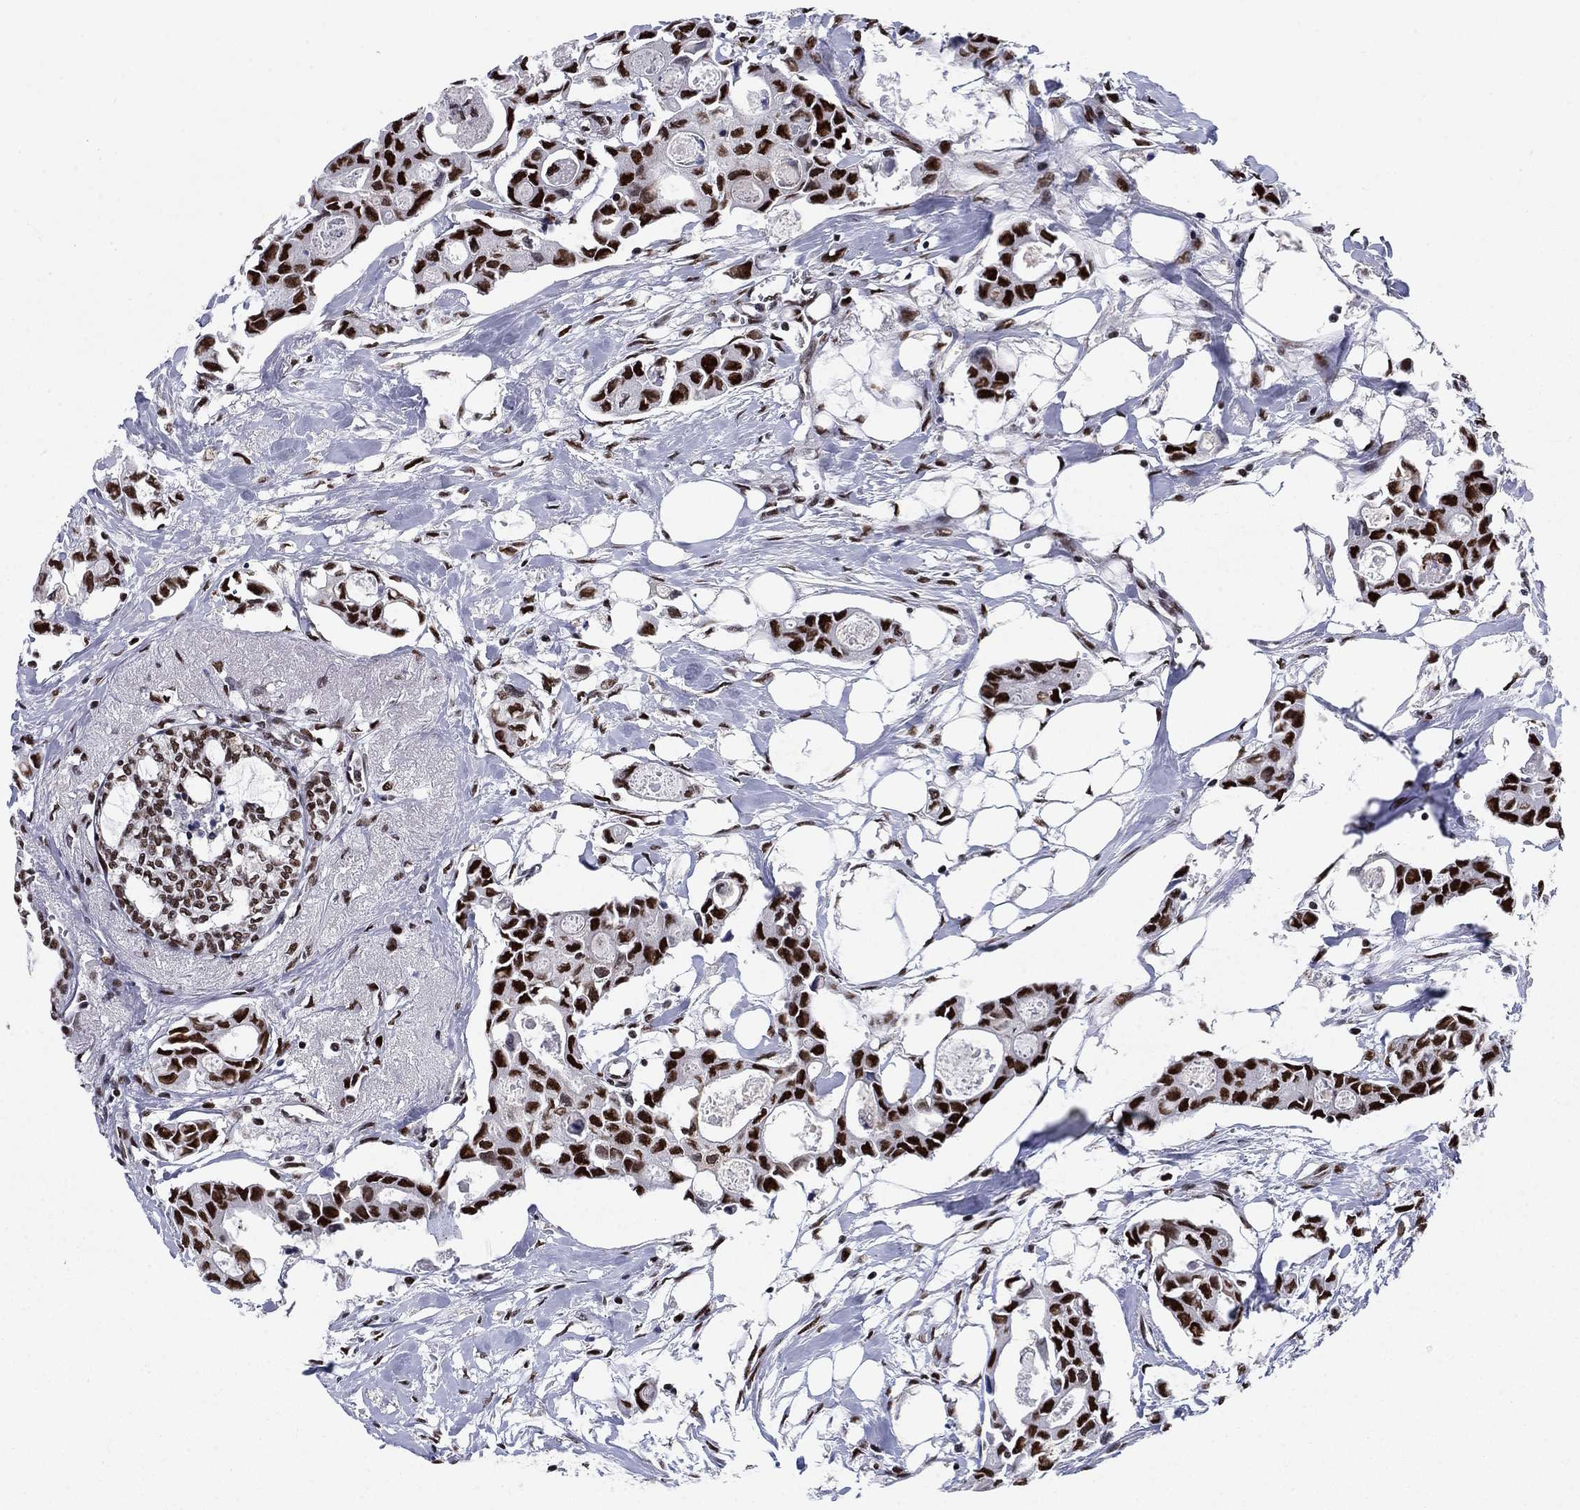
{"staining": {"intensity": "strong", "quantity": ">75%", "location": "nuclear"}, "tissue": "breast cancer", "cell_type": "Tumor cells", "image_type": "cancer", "snomed": [{"axis": "morphology", "description": "Duct carcinoma"}, {"axis": "topography", "description": "Breast"}], "caption": "Immunohistochemistry of breast intraductal carcinoma demonstrates high levels of strong nuclear staining in approximately >75% of tumor cells.", "gene": "RPRD1B", "patient": {"sex": "female", "age": 83}}